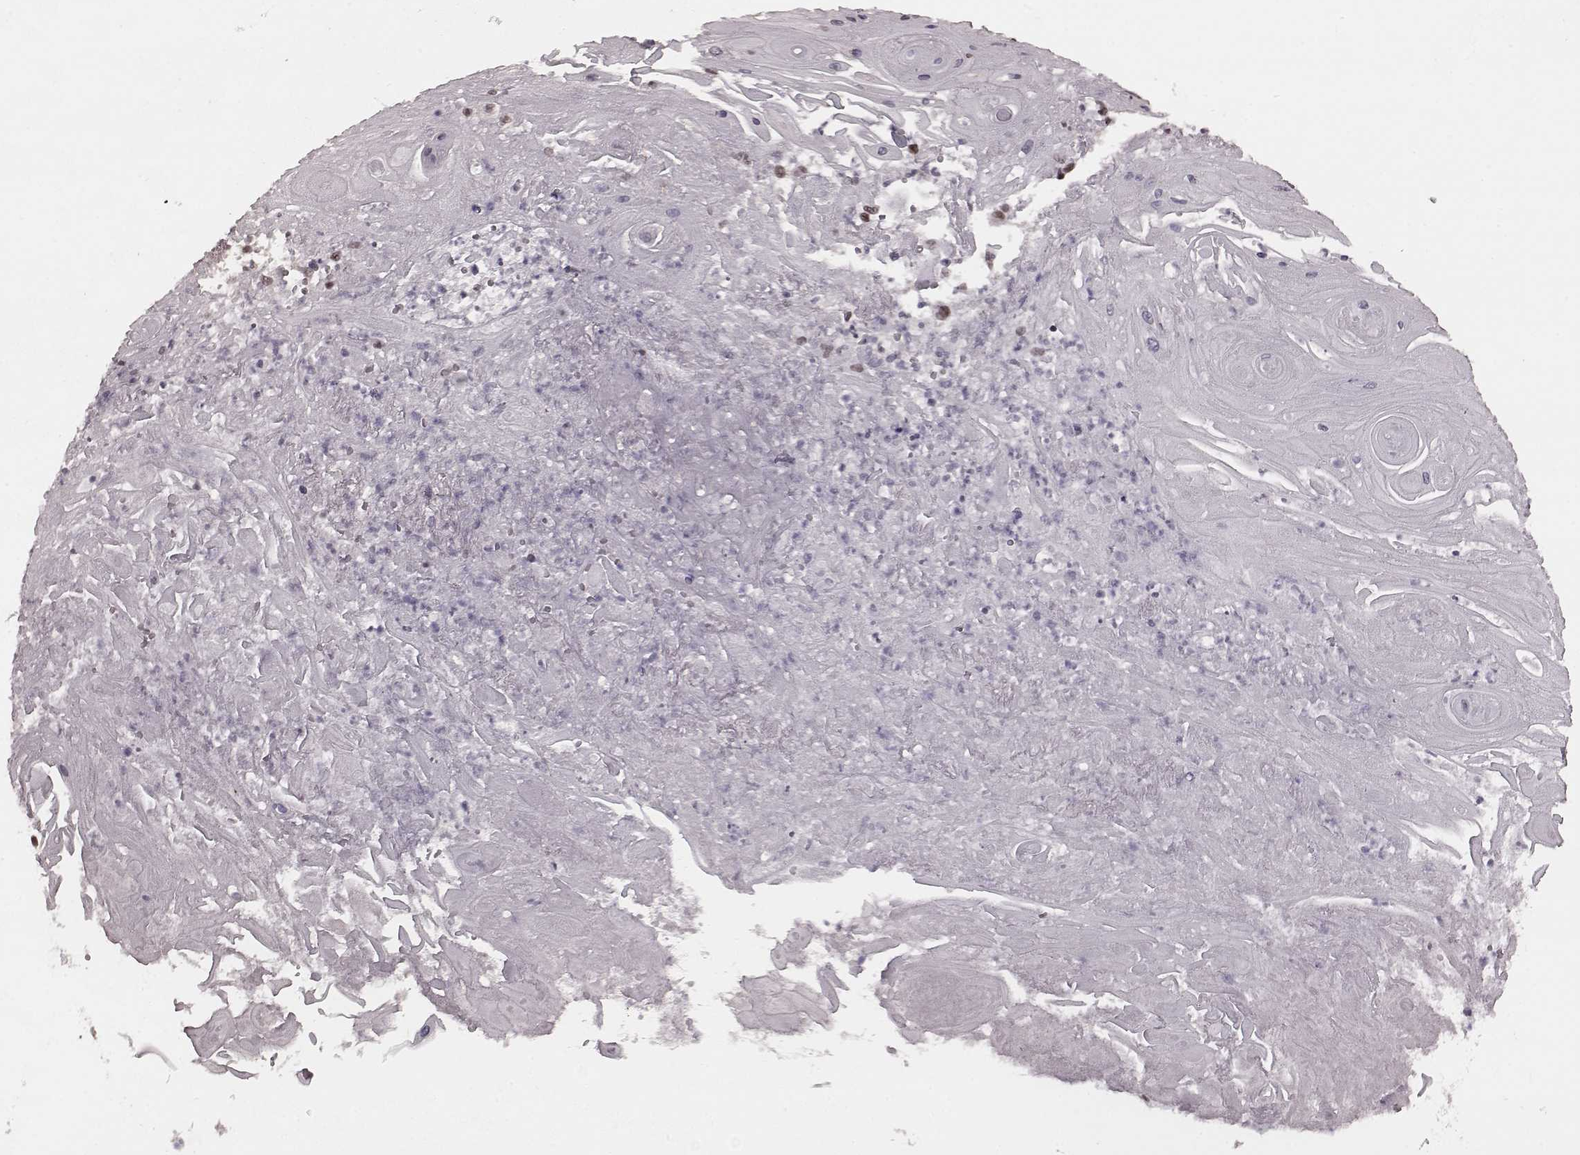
{"staining": {"intensity": "strong", "quantity": ">75%", "location": "nuclear"}, "tissue": "skin cancer", "cell_type": "Tumor cells", "image_type": "cancer", "snomed": [{"axis": "morphology", "description": "Squamous cell carcinoma, NOS"}, {"axis": "topography", "description": "Skin"}], "caption": "Immunohistochemical staining of skin squamous cell carcinoma reveals high levels of strong nuclear expression in about >75% of tumor cells.", "gene": "NR2C1", "patient": {"sex": "male", "age": 62}}